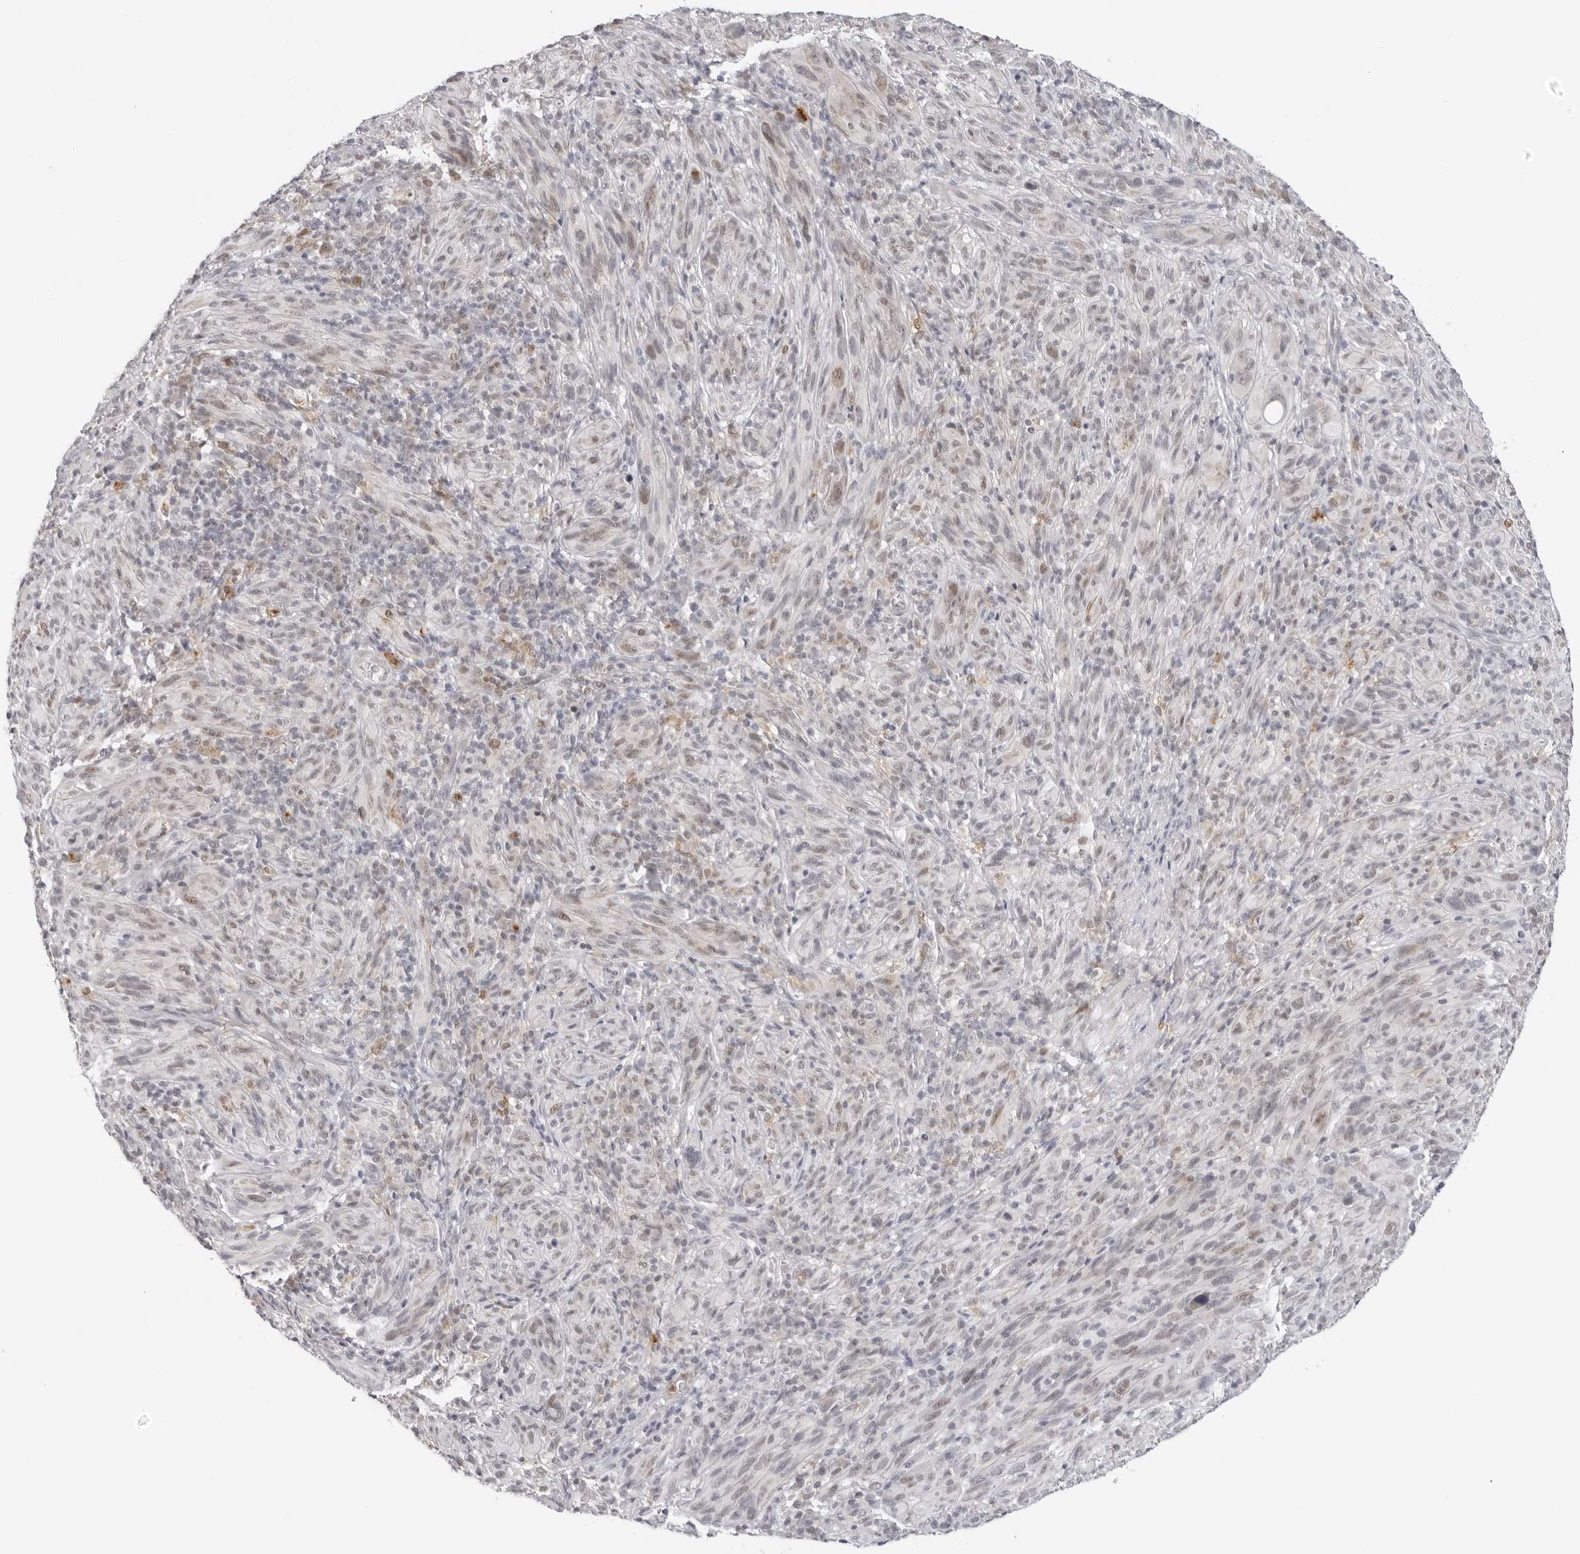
{"staining": {"intensity": "weak", "quantity": ">75%", "location": "nuclear"}, "tissue": "melanoma", "cell_type": "Tumor cells", "image_type": "cancer", "snomed": [{"axis": "morphology", "description": "Malignant melanoma, NOS"}, {"axis": "topography", "description": "Skin of head"}], "caption": "Tumor cells exhibit low levels of weak nuclear staining in approximately >75% of cells in malignant melanoma.", "gene": "MSH6", "patient": {"sex": "male", "age": 96}}